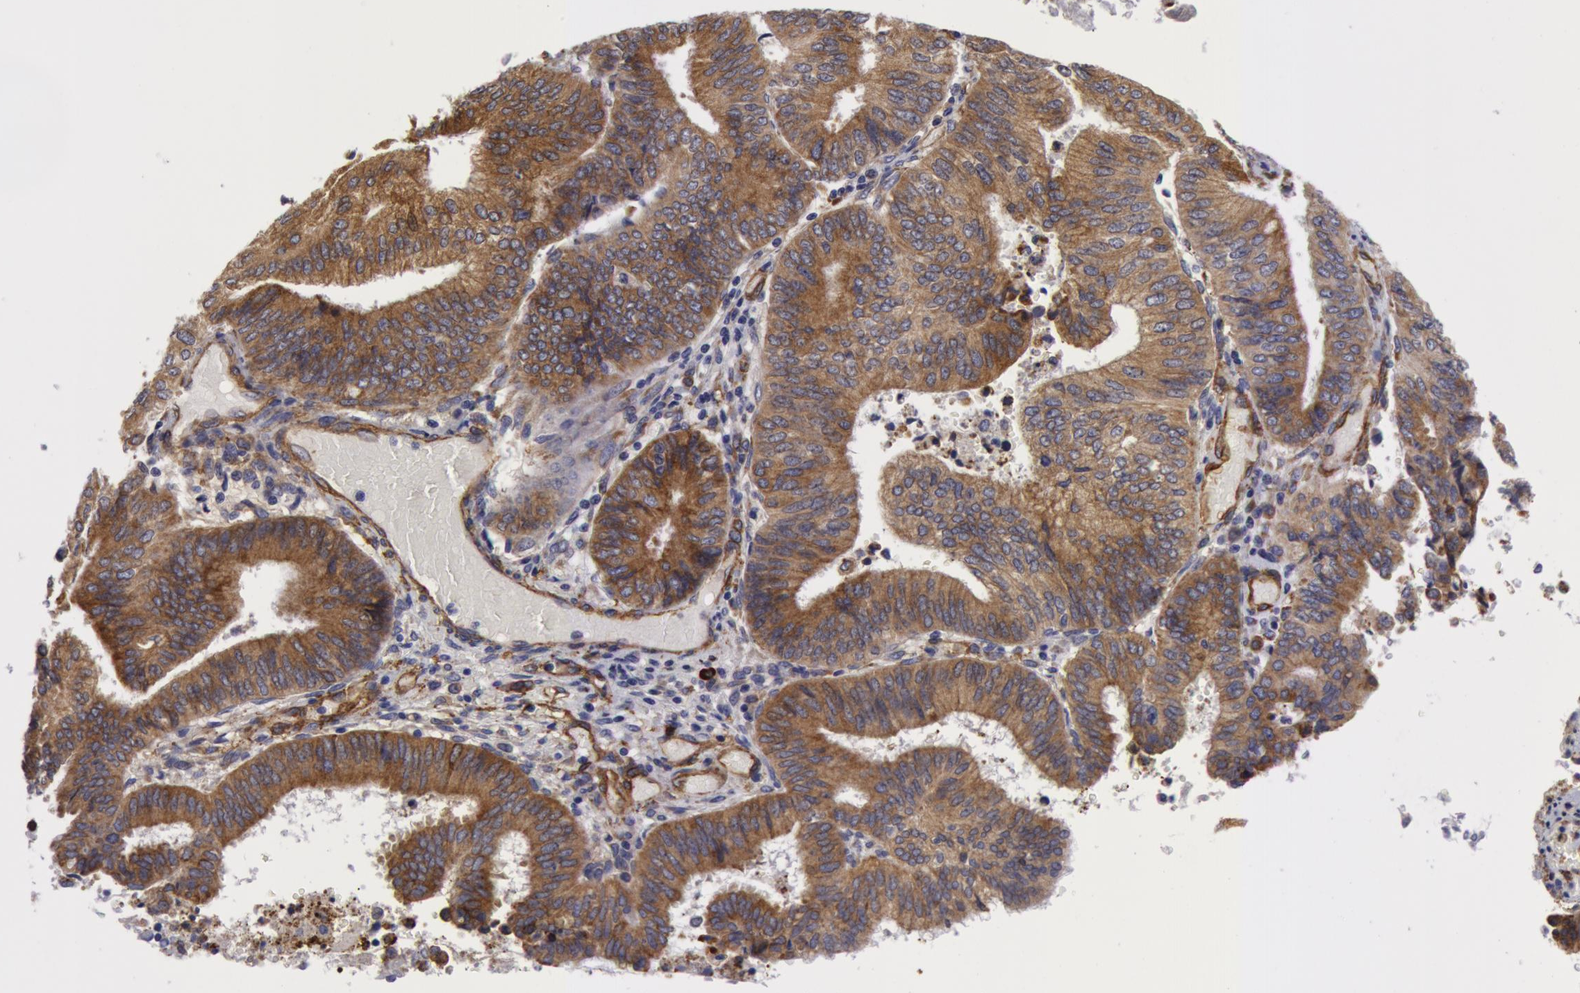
{"staining": {"intensity": "moderate", "quantity": ">75%", "location": "cytoplasmic/membranous"}, "tissue": "endometrial cancer", "cell_type": "Tumor cells", "image_type": "cancer", "snomed": [{"axis": "morphology", "description": "Adenocarcinoma, NOS"}, {"axis": "topography", "description": "Endometrium"}], "caption": "Protein positivity by immunohistochemistry shows moderate cytoplasmic/membranous positivity in approximately >75% of tumor cells in endometrial cancer.", "gene": "IL23A", "patient": {"sex": "female", "age": 55}}